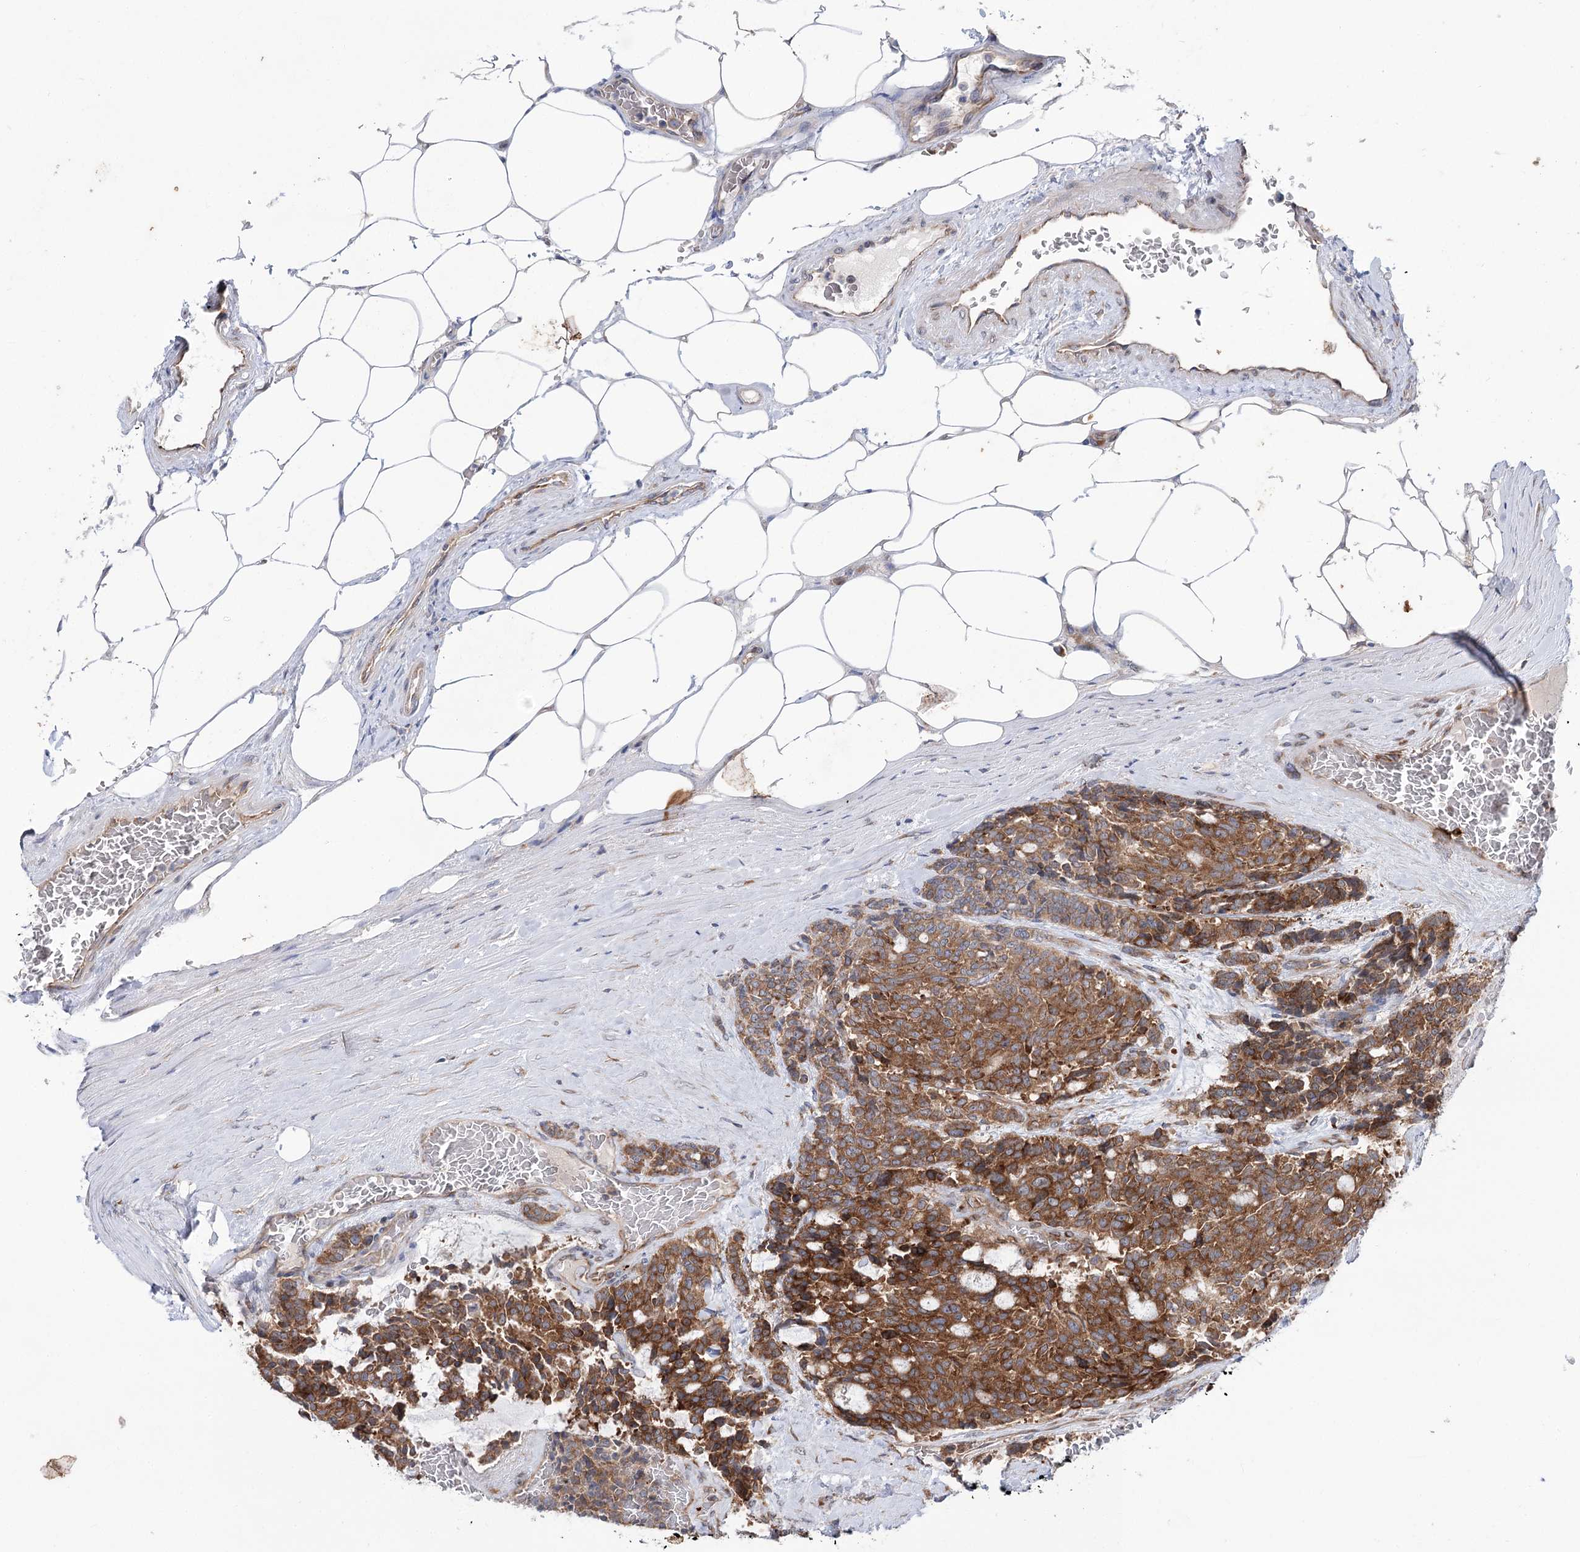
{"staining": {"intensity": "strong", "quantity": ">75%", "location": "cytoplasmic/membranous"}, "tissue": "carcinoid", "cell_type": "Tumor cells", "image_type": "cancer", "snomed": [{"axis": "morphology", "description": "Carcinoid, malignant, NOS"}, {"axis": "topography", "description": "Pancreas"}], "caption": "A high amount of strong cytoplasmic/membranous expression is seen in about >75% of tumor cells in malignant carcinoid tissue.", "gene": "VWA2", "patient": {"sex": "female", "age": 54}}